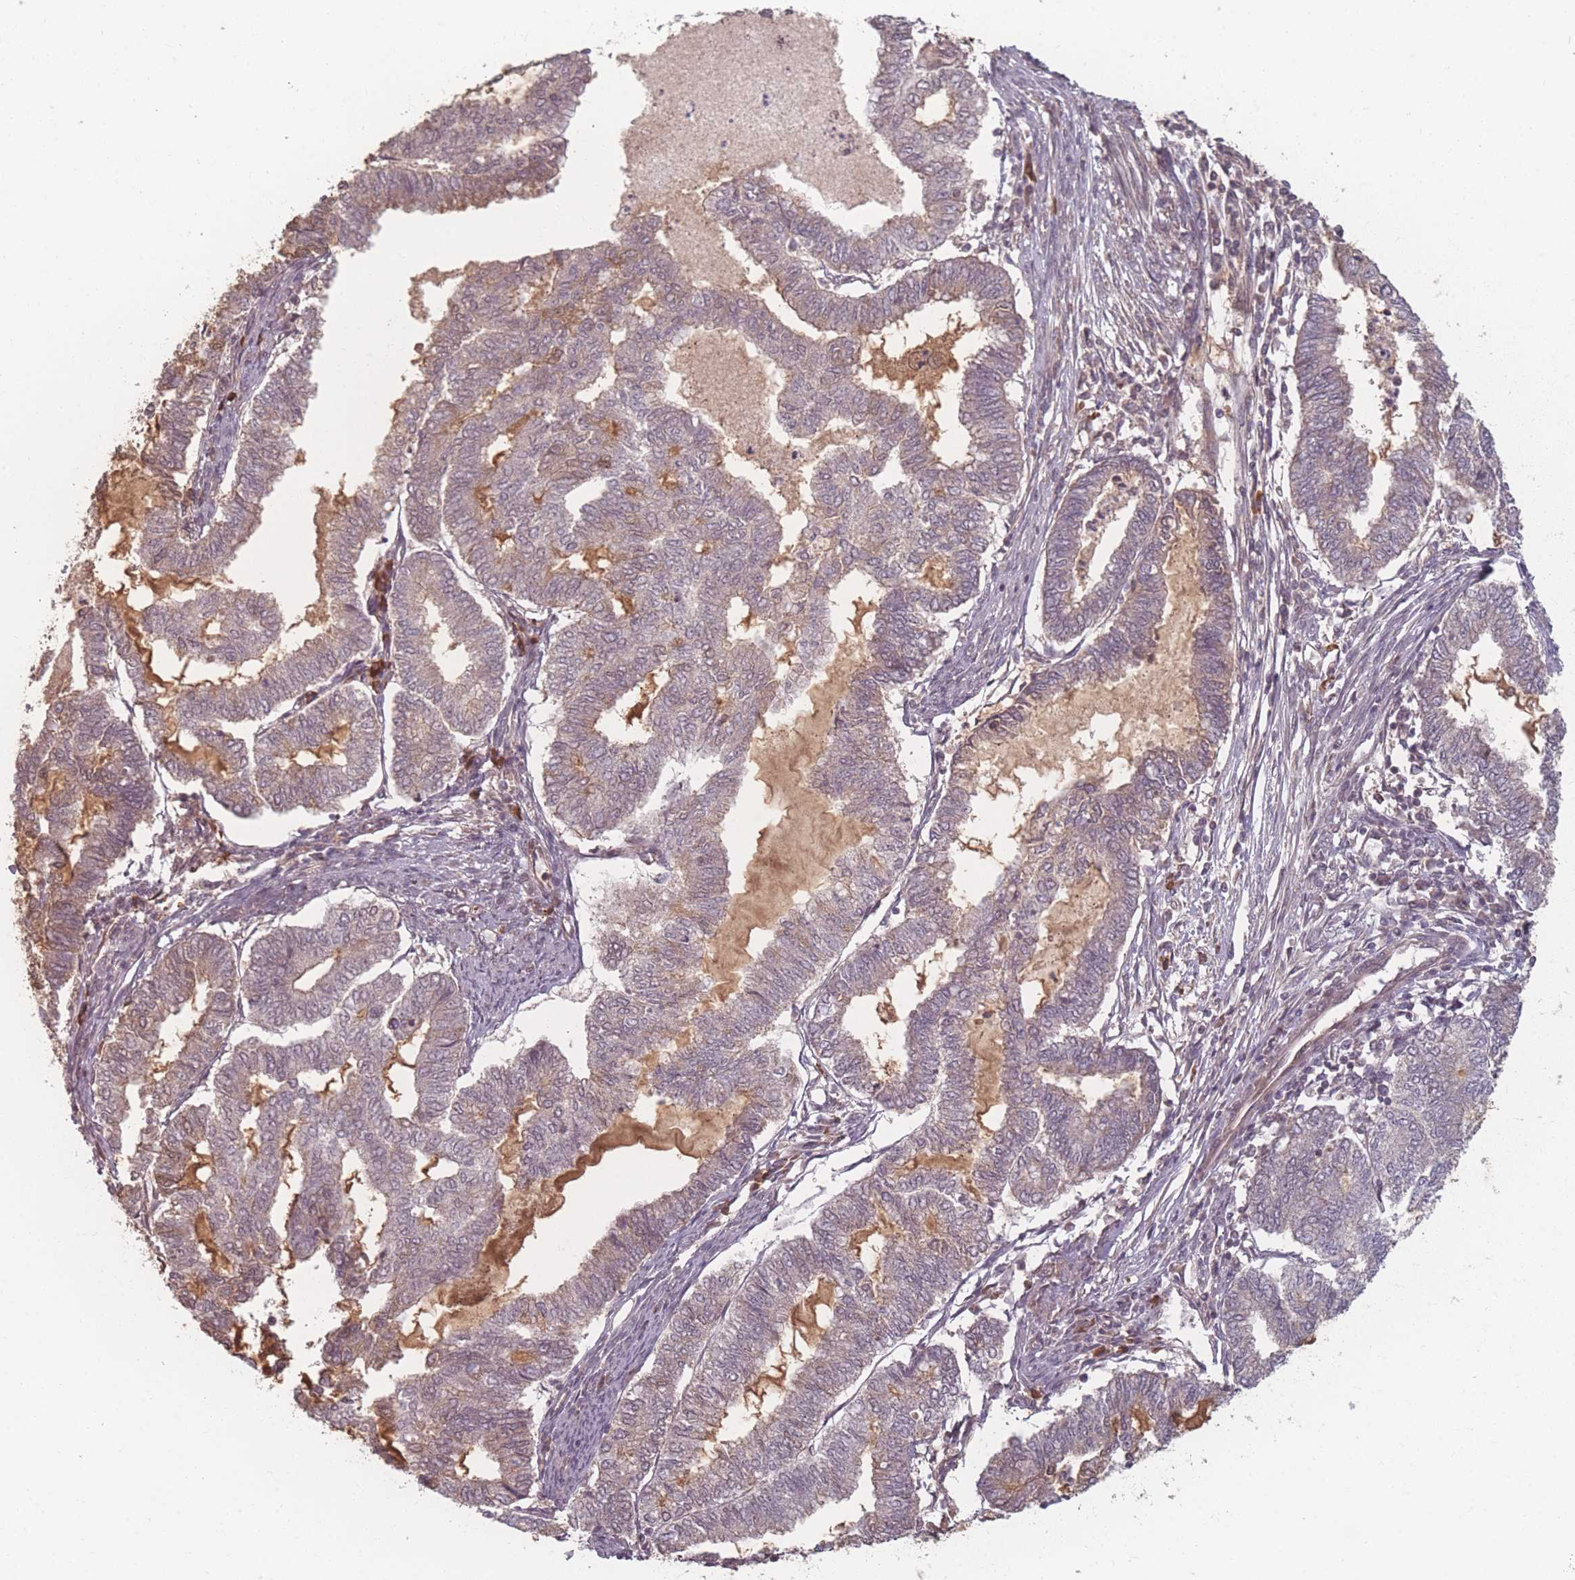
{"staining": {"intensity": "weak", "quantity": "25%-75%", "location": "cytoplasmic/membranous"}, "tissue": "endometrial cancer", "cell_type": "Tumor cells", "image_type": "cancer", "snomed": [{"axis": "morphology", "description": "Adenocarcinoma, NOS"}, {"axis": "topography", "description": "Endometrium"}], "caption": "Endometrial cancer (adenocarcinoma) stained with a protein marker reveals weak staining in tumor cells.", "gene": "HAGH", "patient": {"sex": "female", "age": 79}}